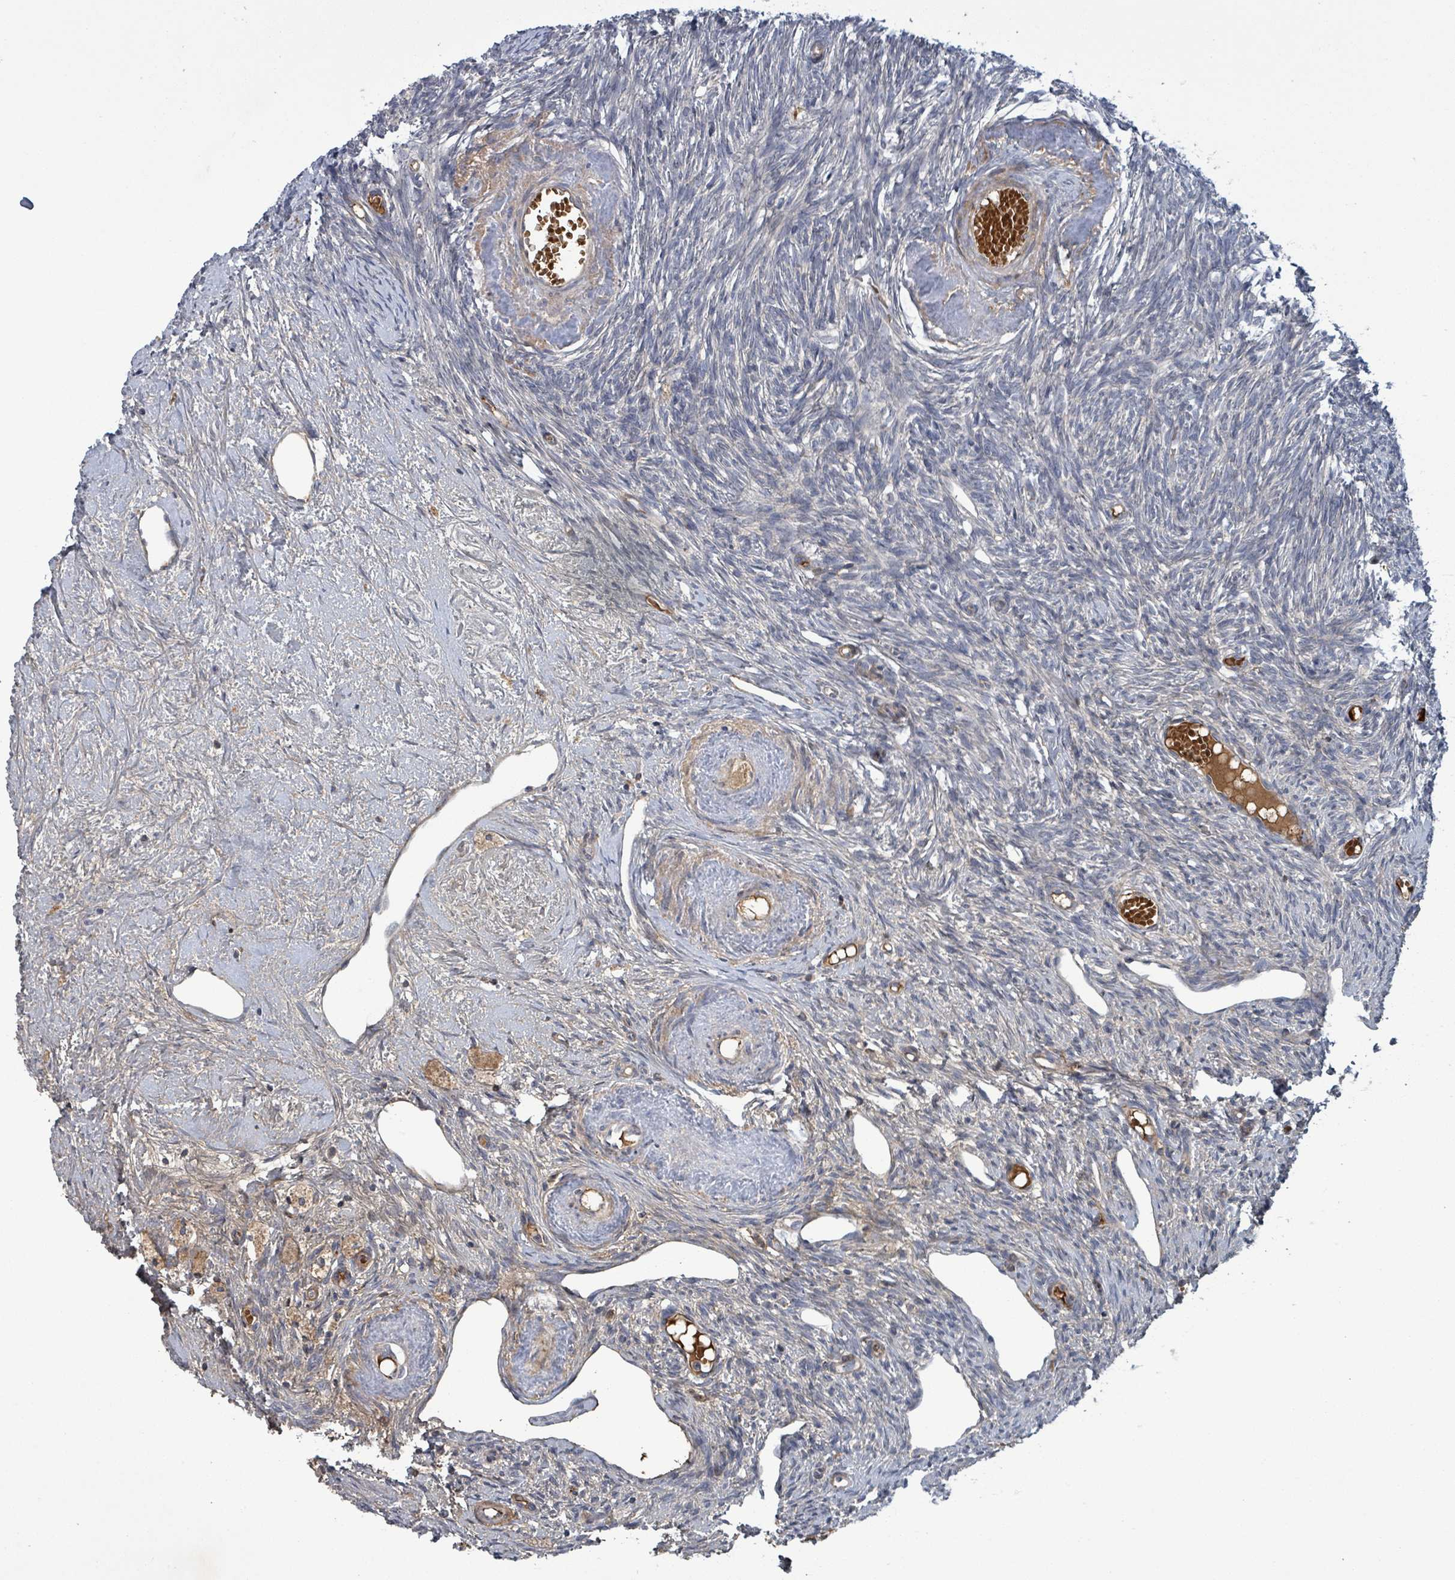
{"staining": {"intensity": "negative", "quantity": "none", "location": "none"}, "tissue": "ovary", "cell_type": "Follicle cells", "image_type": "normal", "snomed": [{"axis": "morphology", "description": "Normal tissue, NOS"}, {"axis": "topography", "description": "Ovary"}], "caption": "This photomicrograph is of benign ovary stained with immunohistochemistry (IHC) to label a protein in brown with the nuclei are counter-stained blue. There is no staining in follicle cells.", "gene": "GRM8", "patient": {"sex": "female", "age": 51}}